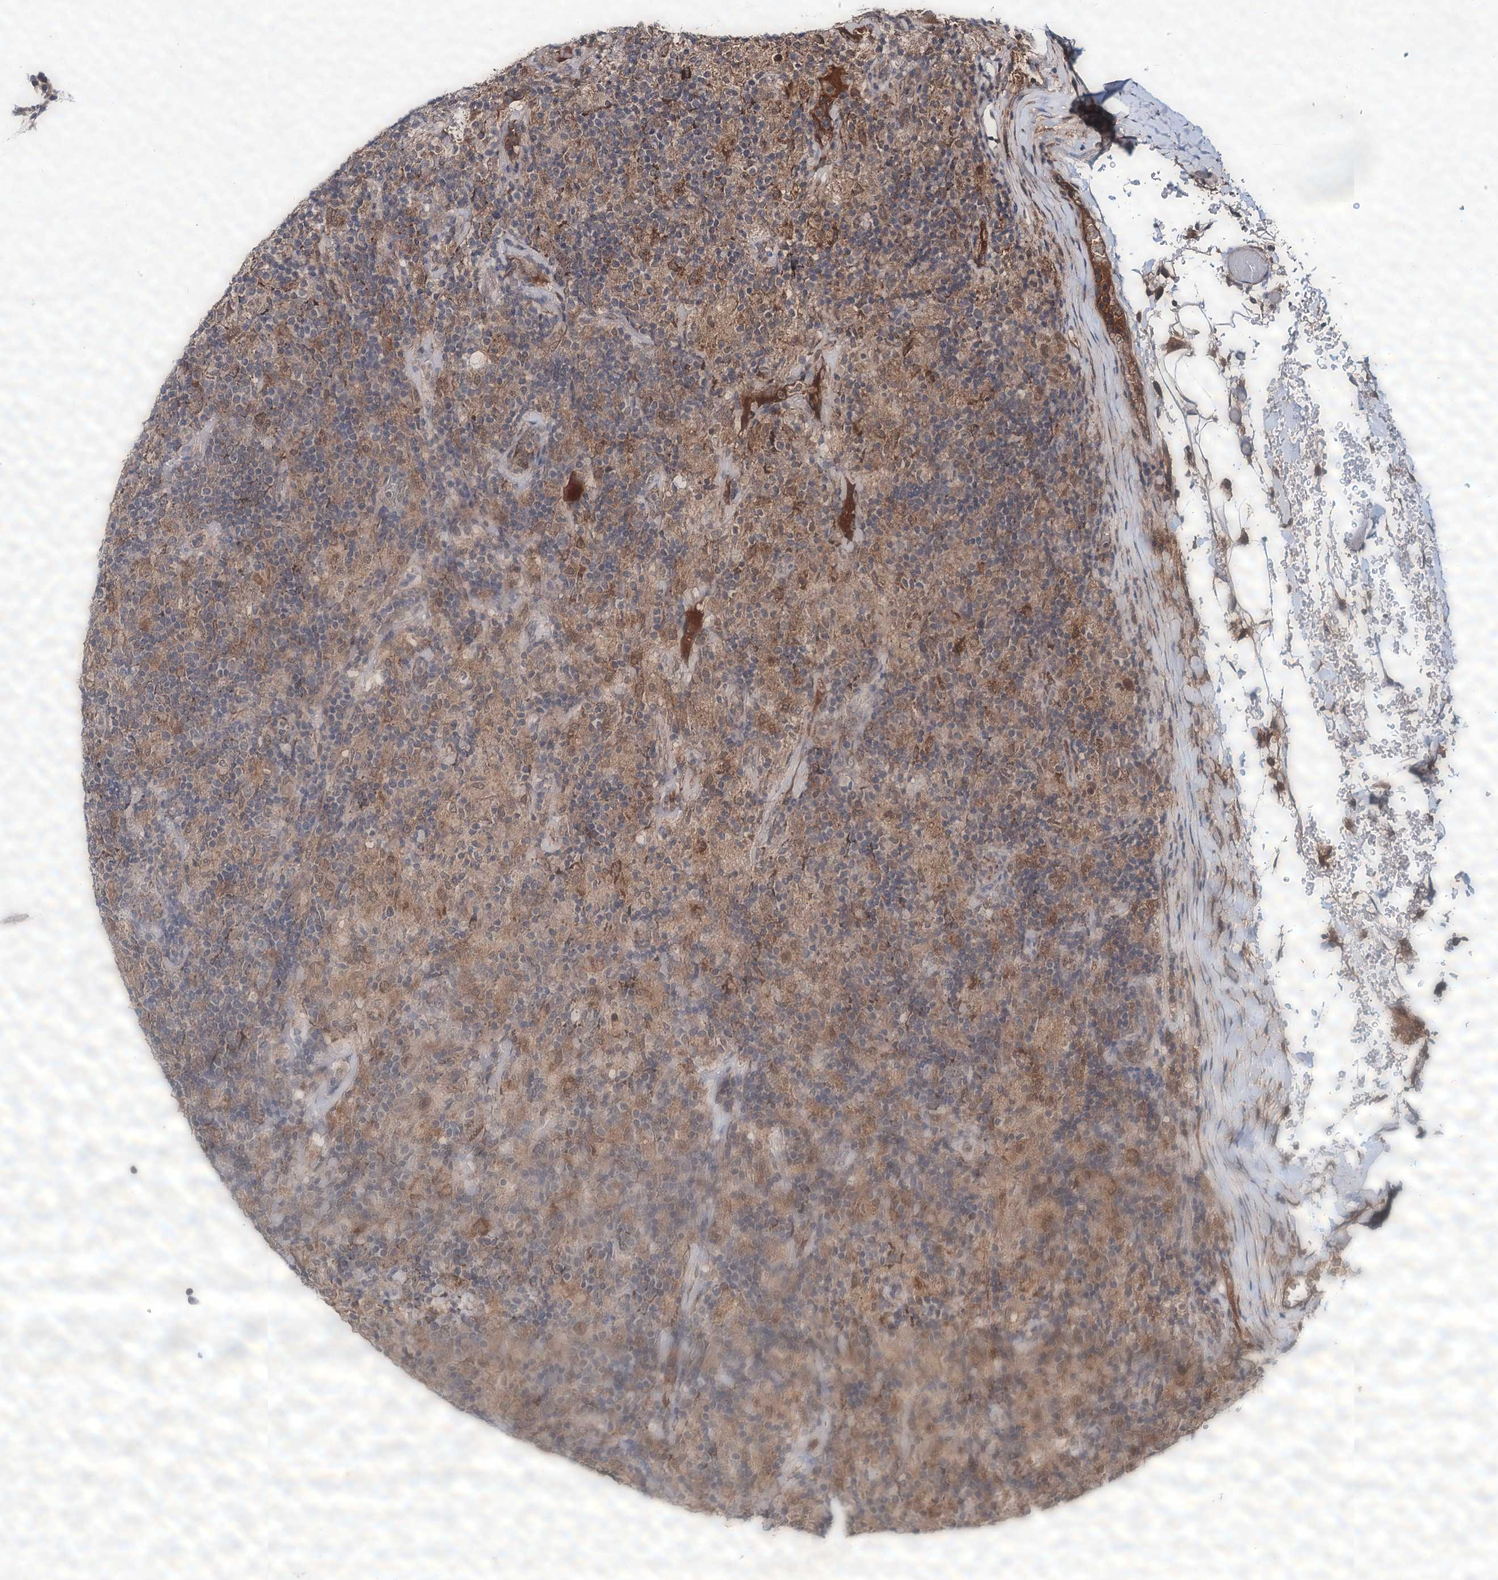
{"staining": {"intensity": "weak", "quantity": "<25%", "location": "cytoplasmic/membranous,nuclear"}, "tissue": "lymphoma", "cell_type": "Tumor cells", "image_type": "cancer", "snomed": [{"axis": "morphology", "description": "Hodgkin's disease, NOS"}, {"axis": "topography", "description": "Lymph node"}], "caption": "DAB immunohistochemical staining of Hodgkin's disease displays no significant expression in tumor cells. The staining was performed using DAB (3,3'-diaminobenzidine) to visualize the protein expression in brown, while the nuclei were stained in blue with hematoxylin (Magnification: 20x).", "gene": "MBD6", "patient": {"sex": "male", "age": 70}}